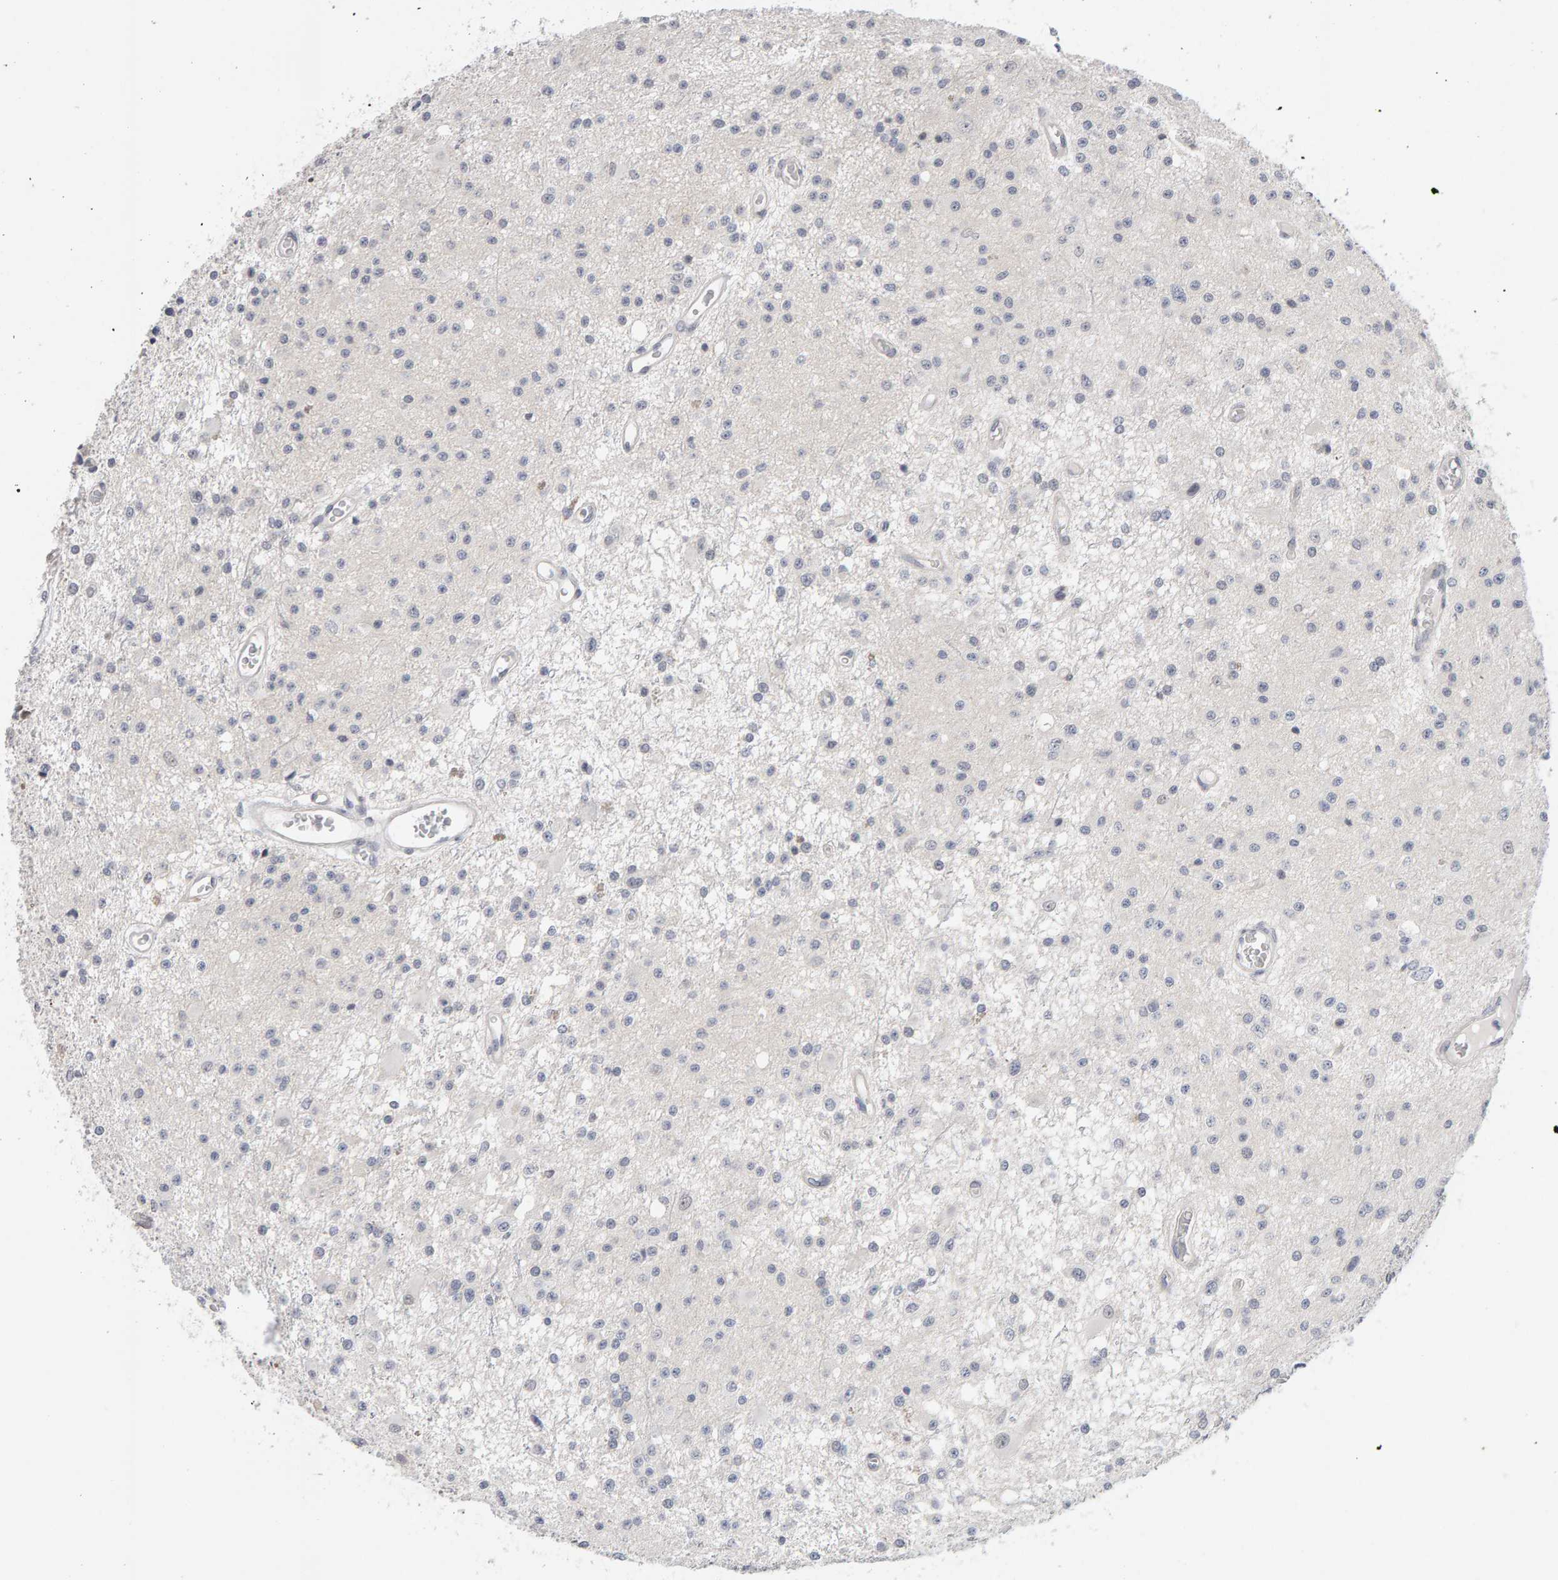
{"staining": {"intensity": "negative", "quantity": "none", "location": "none"}, "tissue": "glioma", "cell_type": "Tumor cells", "image_type": "cancer", "snomed": [{"axis": "morphology", "description": "Glioma, malignant, Low grade"}, {"axis": "topography", "description": "Brain"}], "caption": "The micrograph demonstrates no staining of tumor cells in glioma.", "gene": "HNF4A", "patient": {"sex": "male", "age": 58}}